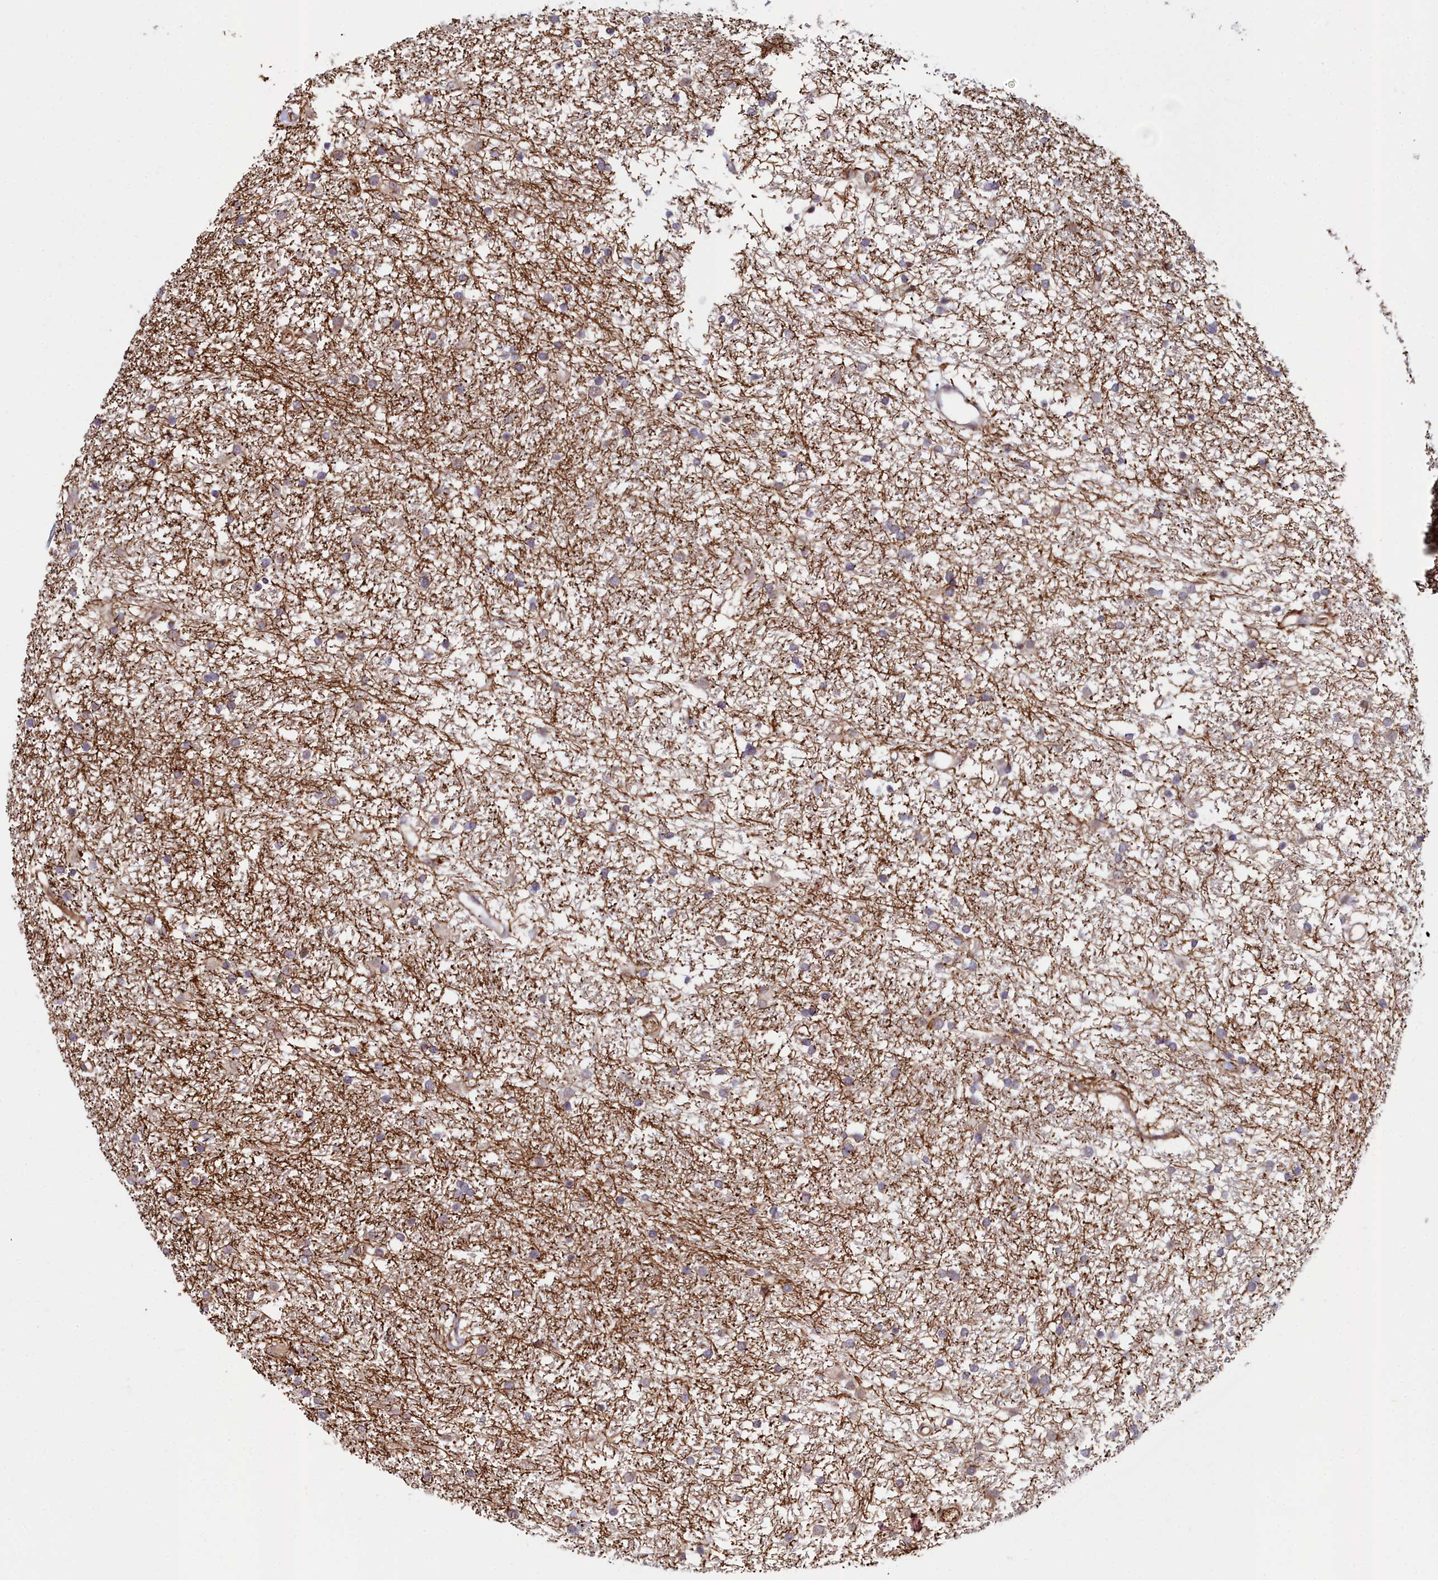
{"staining": {"intensity": "moderate", "quantity": "<25%", "location": "cytoplasmic/membranous"}, "tissue": "glioma", "cell_type": "Tumor cells", "image_type": "cancer", "snomed": [{"axis": "morphology", "description": "Glioma, malignant, High grade"}, {"axis": "topography", "description": "Brain"}], "caption": "An image of human high-grade glioma (malignant) stained for a protein shows moderate cytoplasmic/membranous brown staining in tumor cells. (DAB (3,3'-diaminobenzidine) IHC with brightfield microscopy, high magnification).", "gene": "KCTD18", "patient": {"sex": "male", "age": 77}}